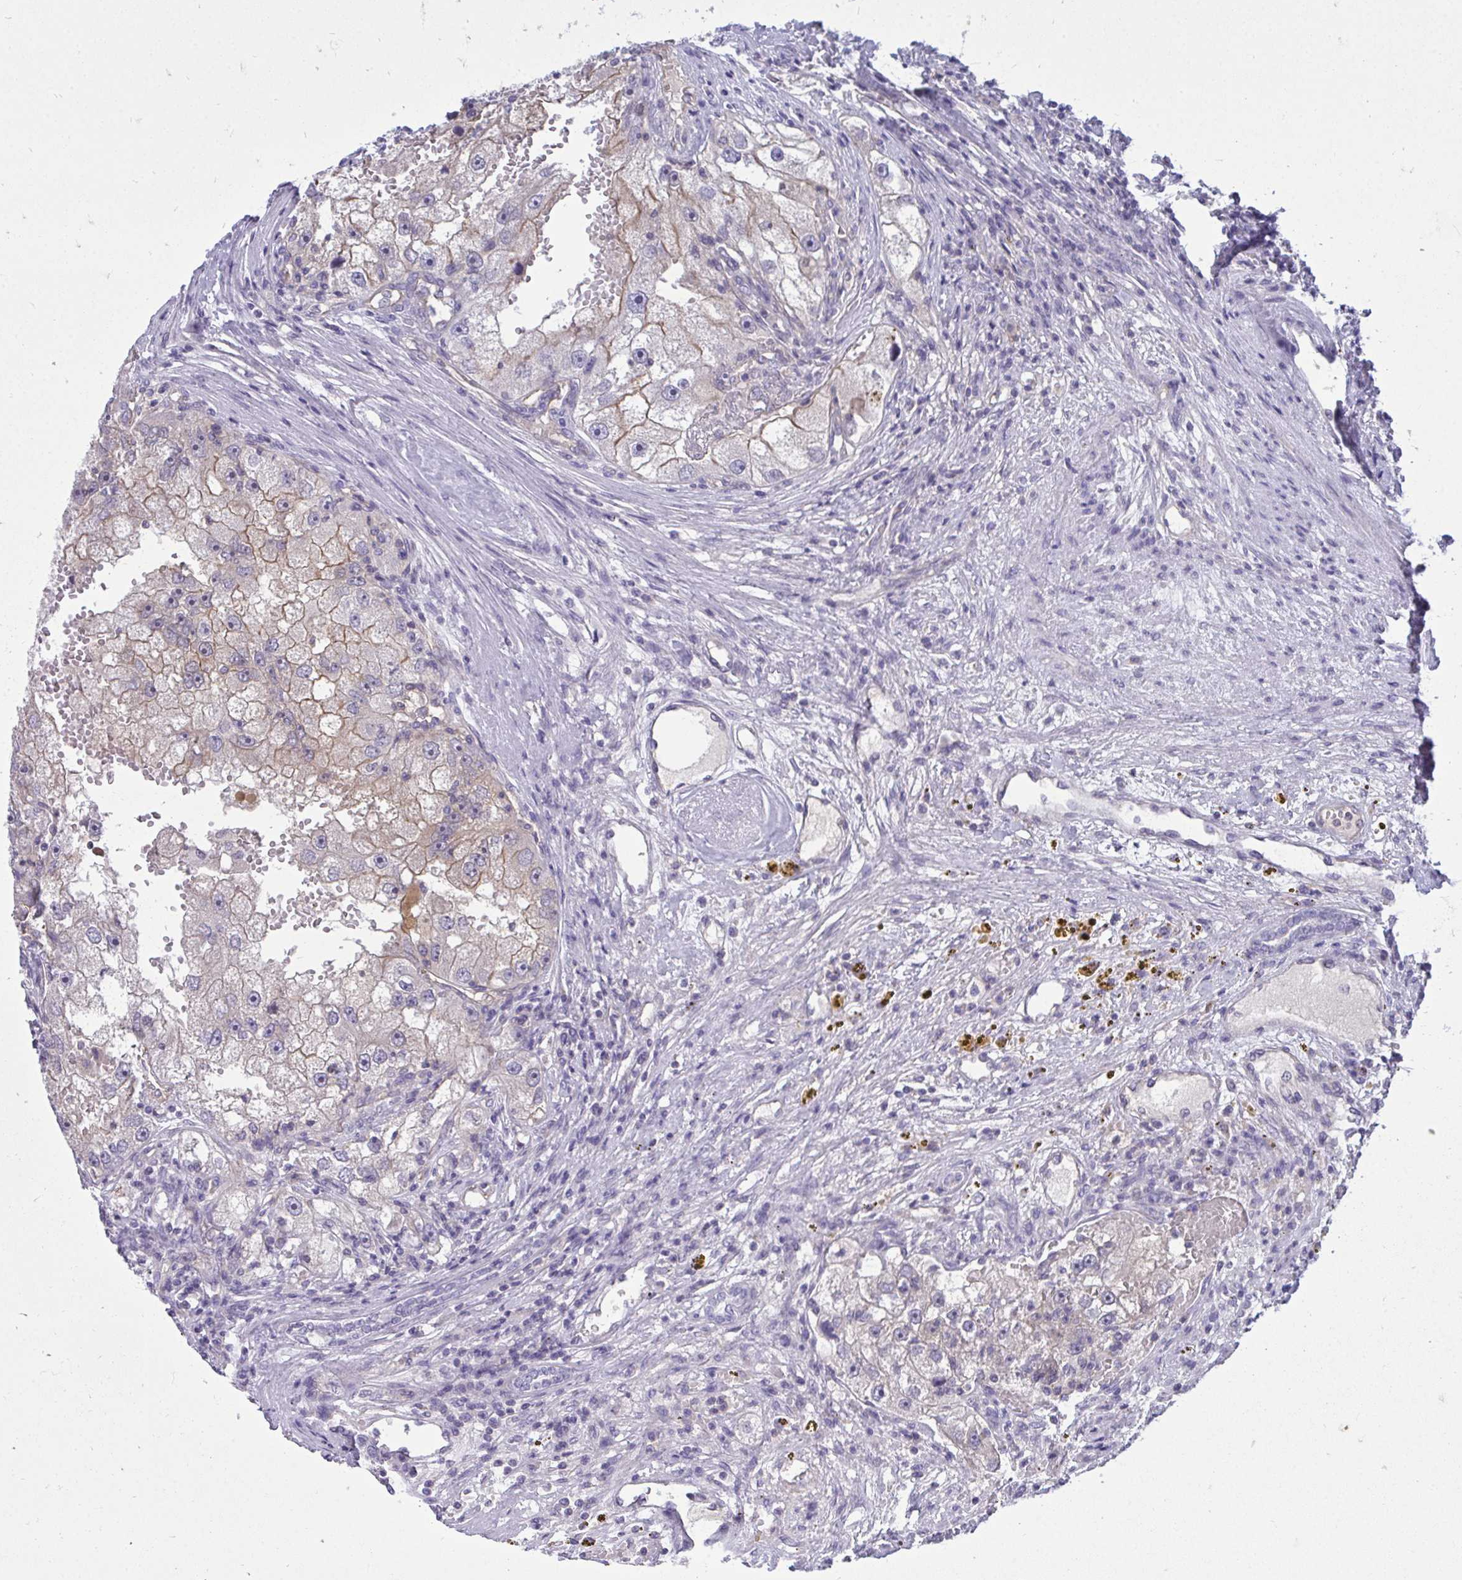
{"staining": {"intensity": "weak", "quantity": "25%-75%", "location": "cytoplasmic/membranous"}, "tissue": "renal cancer", "cell_type": "Tumor cells", "image_type": "cancer", "snomed": [{"axis": "morphology", "description": "Adenocarcinoma, NOS"}, {"axis": "topography", "description": "Kidney"}], "caption": "This micrograph displays immunohistochemistry (IHC) staining of human renal cancer, with low weak cytoplasmic/membranous positivity in approximately 25%-75% of tumor cells.", "gene": "FABP3", "patient": {"sex": "male", "age": 63}}